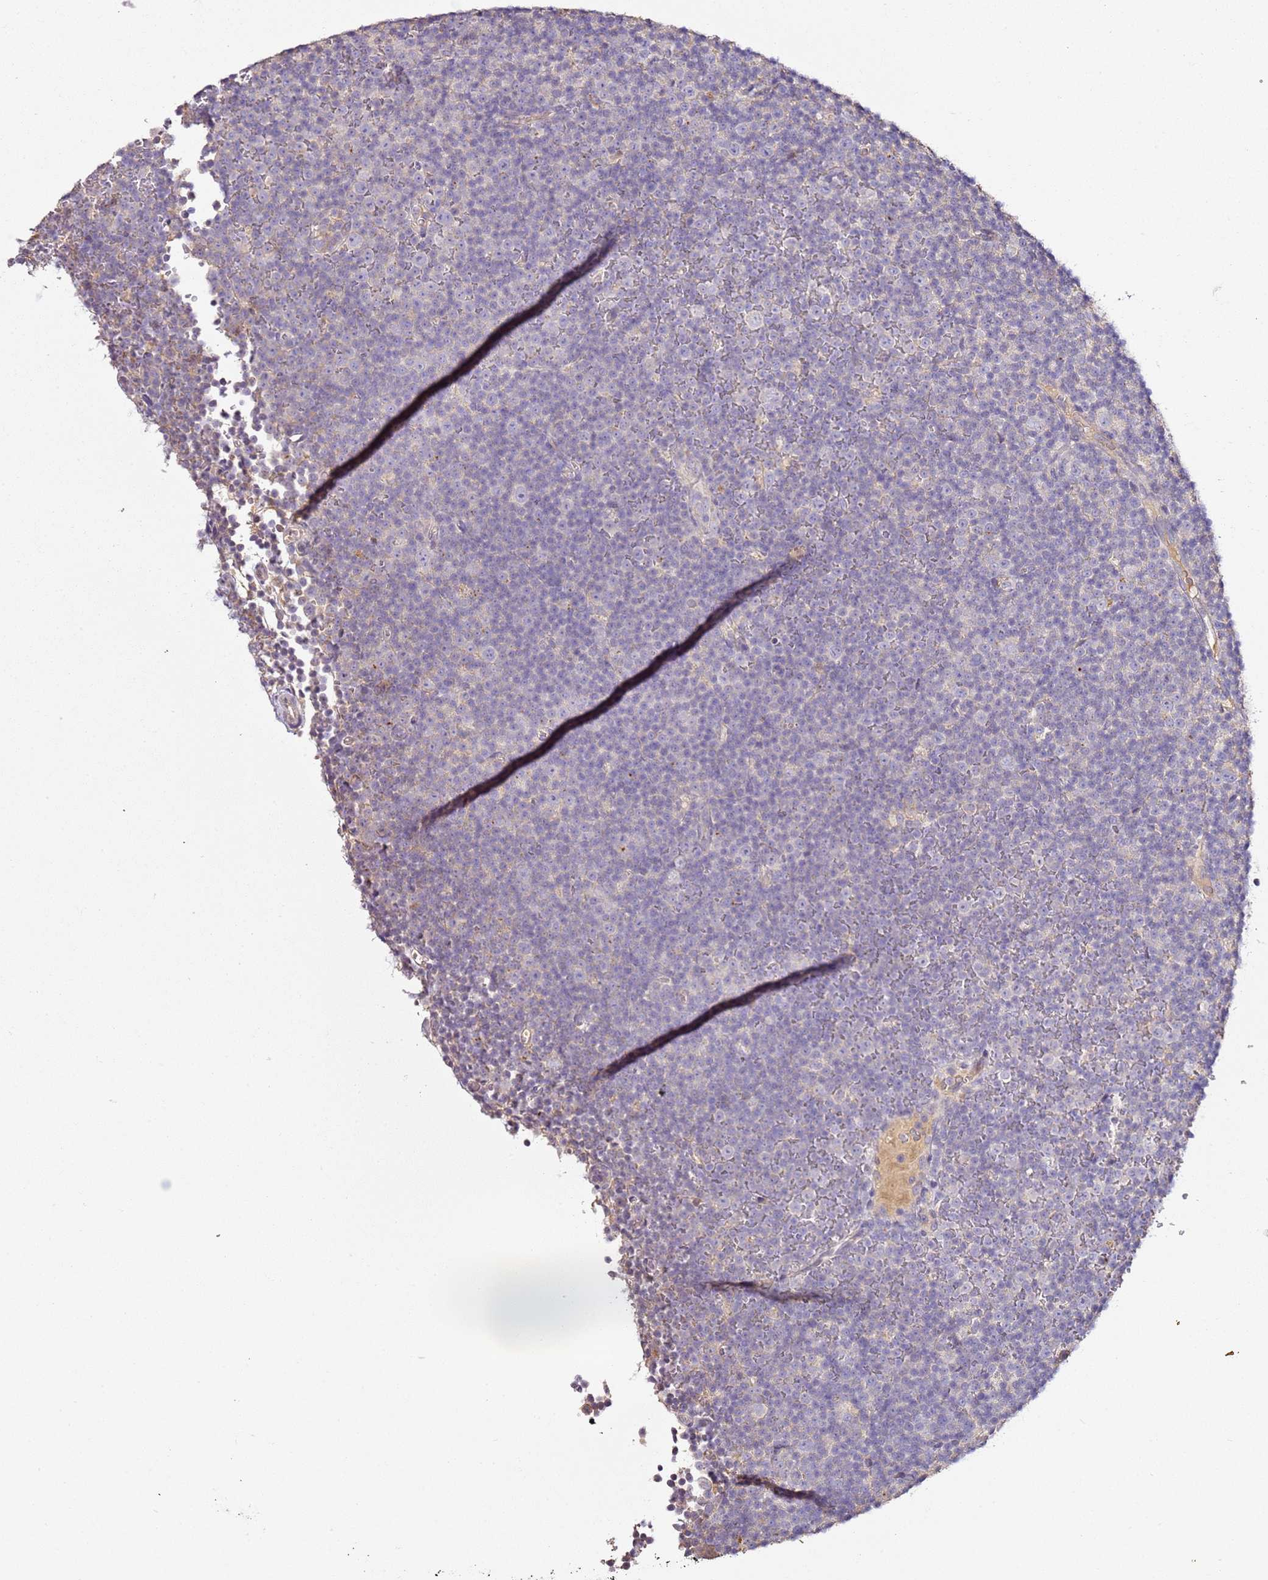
{"staining": {"intensity": "negative", "quantity": "none", "location": "none"}, "tissue": "lymphoma", "cell_type": "Tumor cells", "image_type": "cancer", "snomed": [{"axis": "morphology", "description": "Malignant lymphoma, non-Hodgkin's type, Low grade"}, {"axis": "topography", "description": "Lymph node"}], "caption": "This is a micrograph of immunohistochemistry staining of low-grade malignant lymphoma, non-Hodgkin's type, which shows no expression in tumor cells.", "gene": "OR2B11", "patient": {"sex": "female", "age": 67}}